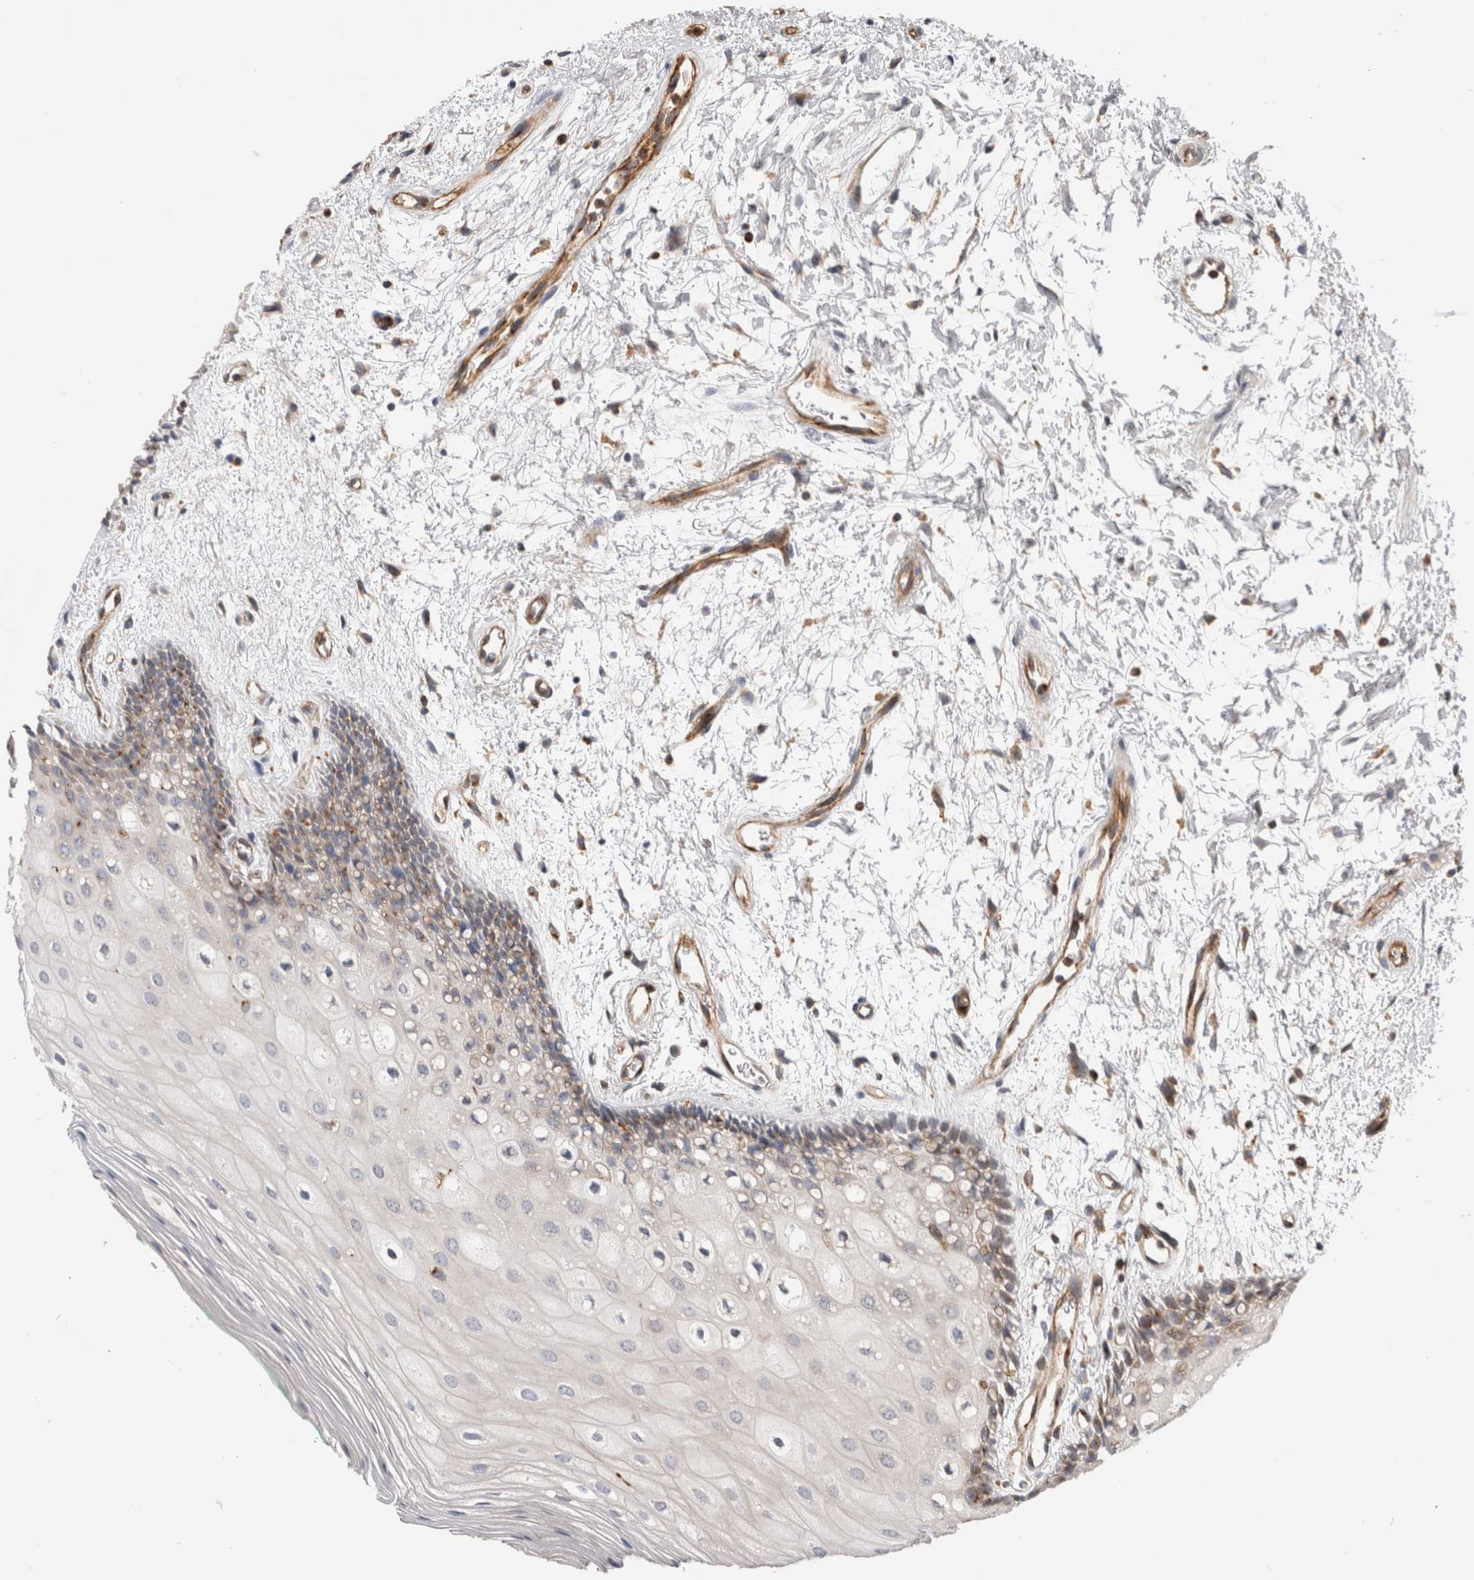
{"staining": {"intensity": "moderate", "quantity": "25%-75%", "location": "cytoplasmic/membranous"}, "tissue": "oral mucosa", "cell_type": "Squamous epithelial cells", "image_type": "normal", "snomed": [{"axis": "morphology", "description": "Normal tissue, NOS"}, {"axis": "topography", "description": "Skeletal muscle"}, {"axis": "topography", "description": "Oral tissue"}, {"axis": "topography", "description": "Peripheral nerve tissue"}], "caption": "Immunohistochemistry (IHC) photomicrograph of benign human oral mucosa stained for a protein (brown), which shows medium levels of moderate cytoplasmic/membranous expression in approximately 25%-75% of squamous epithelial cells.", "gene": "BNIP2", "patient": {"sex": "female", "age": 84}}